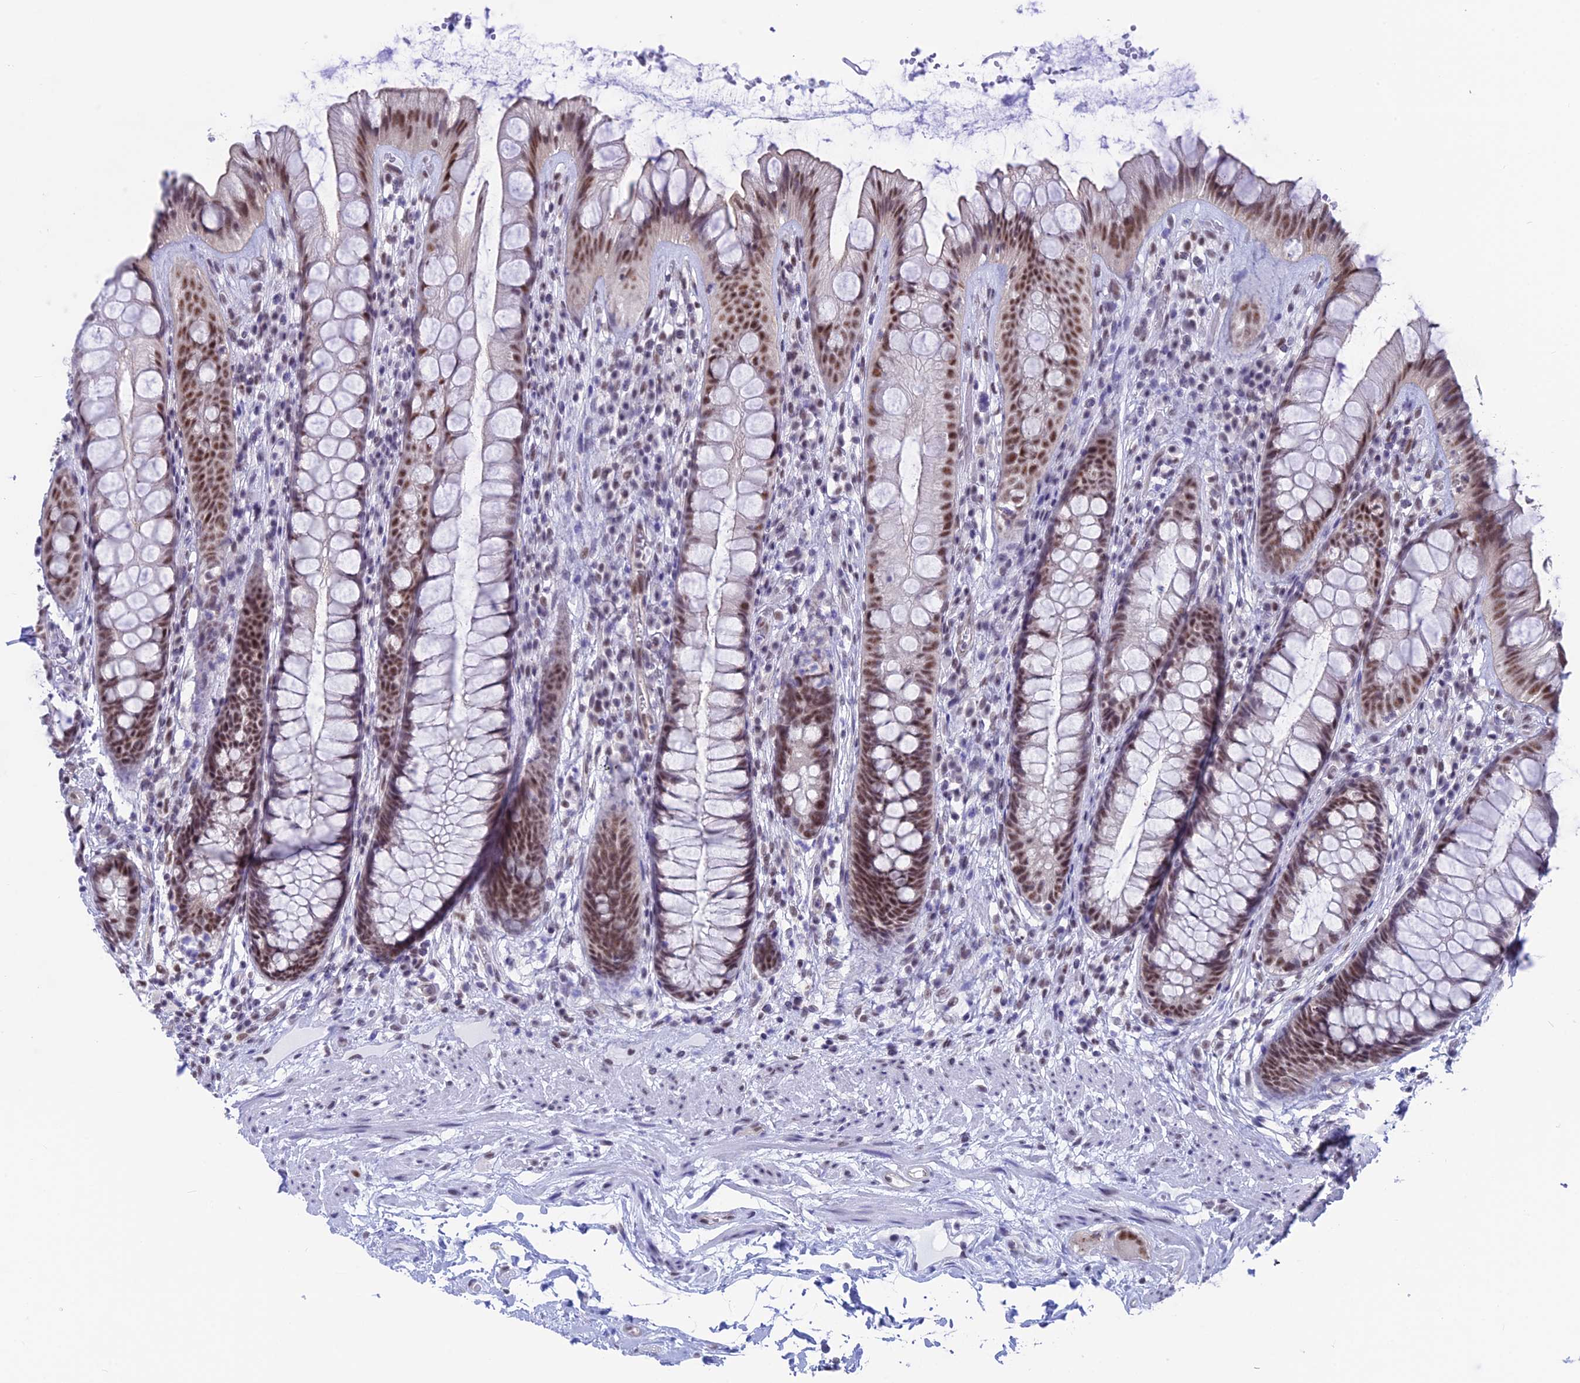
{"staining": {"intensity": "moderate", "quantity": "25%-75%", "location": "nuclear"}, "tissue": "rectum", "cell_type": "Glandular cells", "image_type": "normal", "snomed": [{"axis": "morphology", "description": "Normal tissue, NOS"}, {"axis": "topography", "description": "Rectum"}], "caption": "A photomicrograph showing moderate nuclear positivity in approximately 25%-75% of glandular cells in benign rectum, as visualized by brown immunohistochemical staining.", "gene": "SRSF5", "patient": {"sex": "male", "age": 74}}